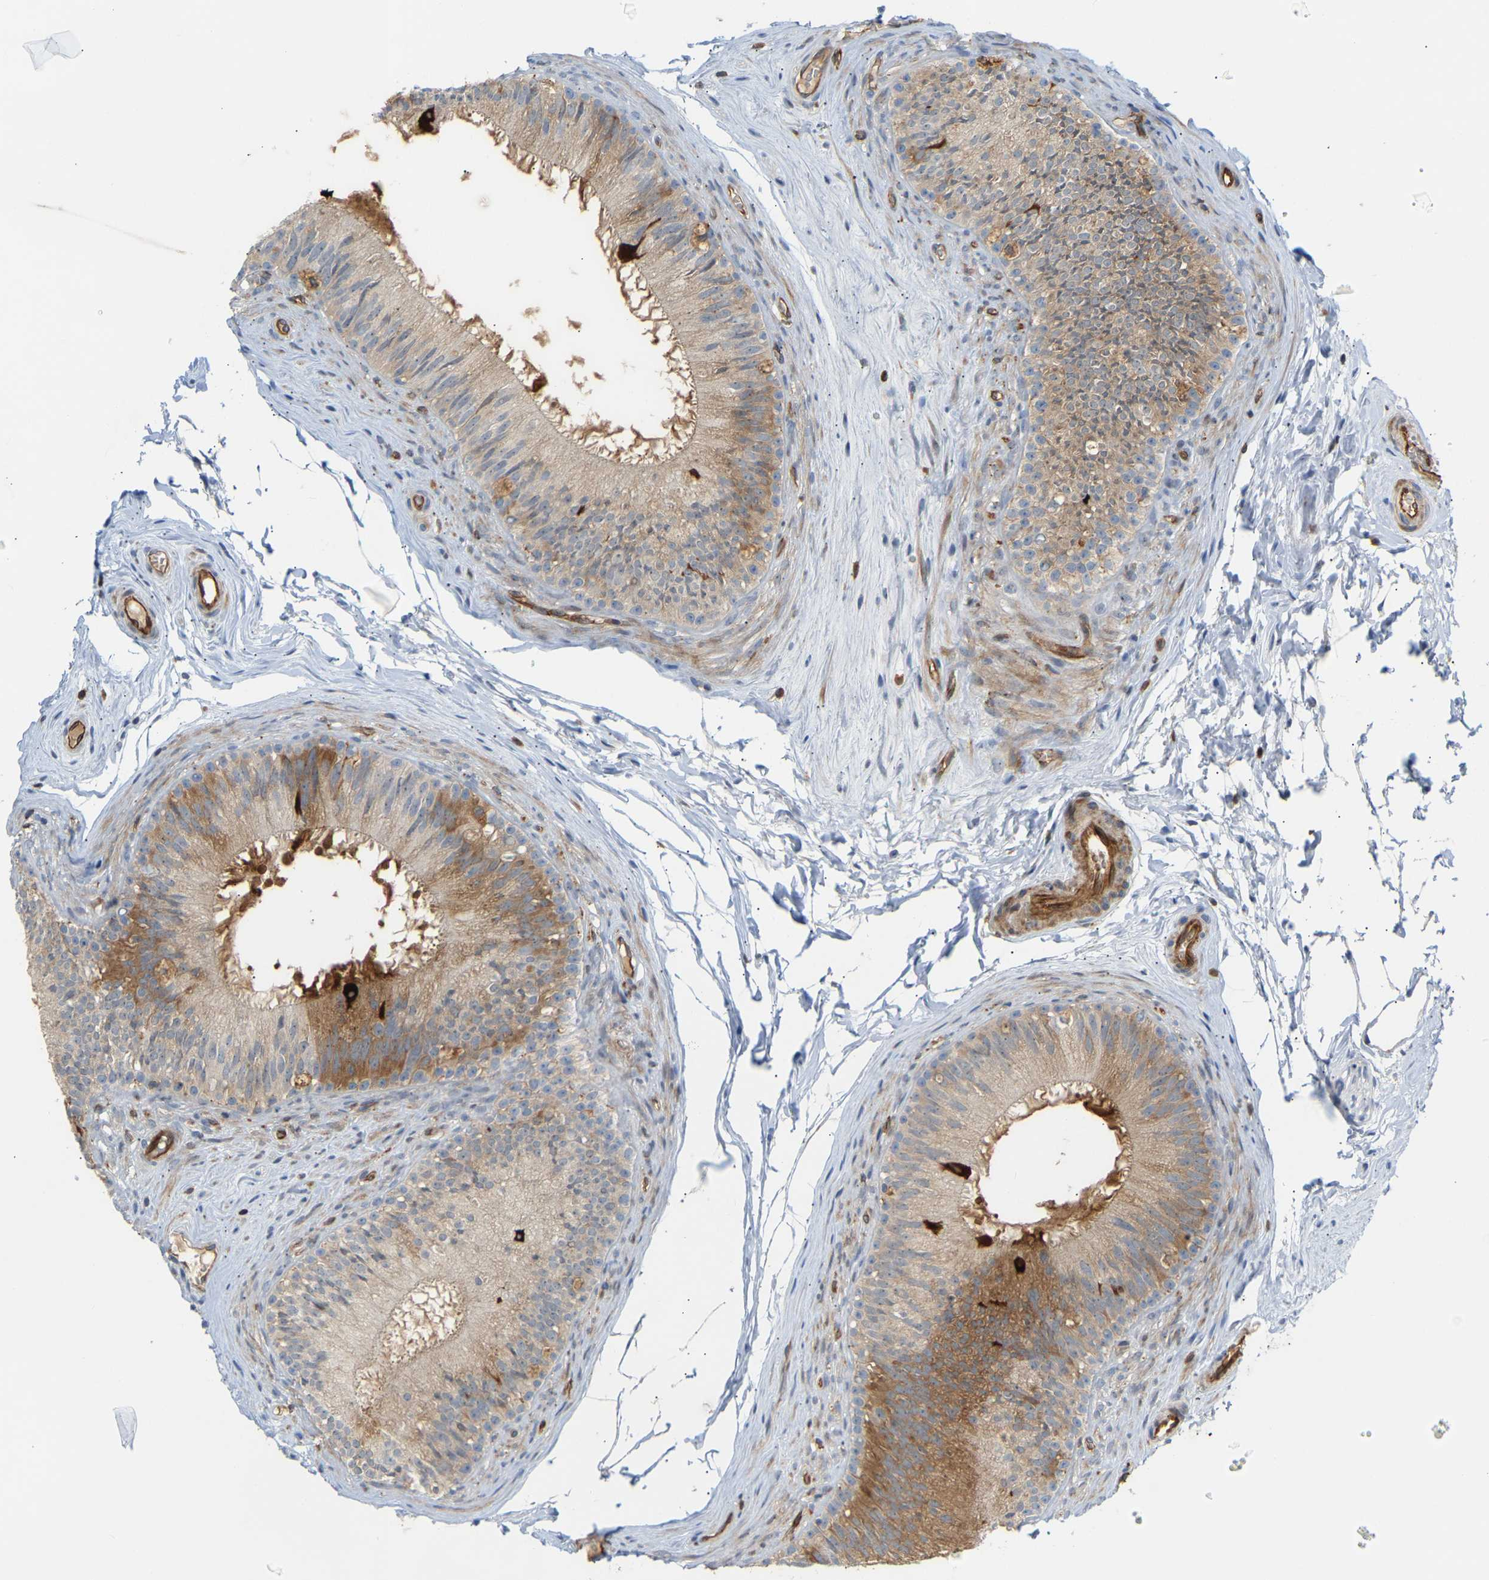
{"staining": {"intensity": "strong", "quantity": "25%-75%", "location": "cytoplasmic/membranous"}, "tissue": "epididymis", "cell_type": "Glandular cells", "image_type": "normal", "snomed": [{"axis": "morphology", "description": "Normal tissue, NOS"}, {"axis": "topography", "description": "Testis"}, {"axis": "topography", "description": "Epididymis"}], "caption": "Immunohistochemistry image of unremarkable epididymis: human epididymis stained using immunohistochemistry exhibits high levels of strong protein expression localized specifically in the cytoplasmic/membranous of glandular cells, appearing as a cytoplasmic/membranous brown color.", "gene": "PLCG2", "patient": {"sex": "male", "age": 36}}